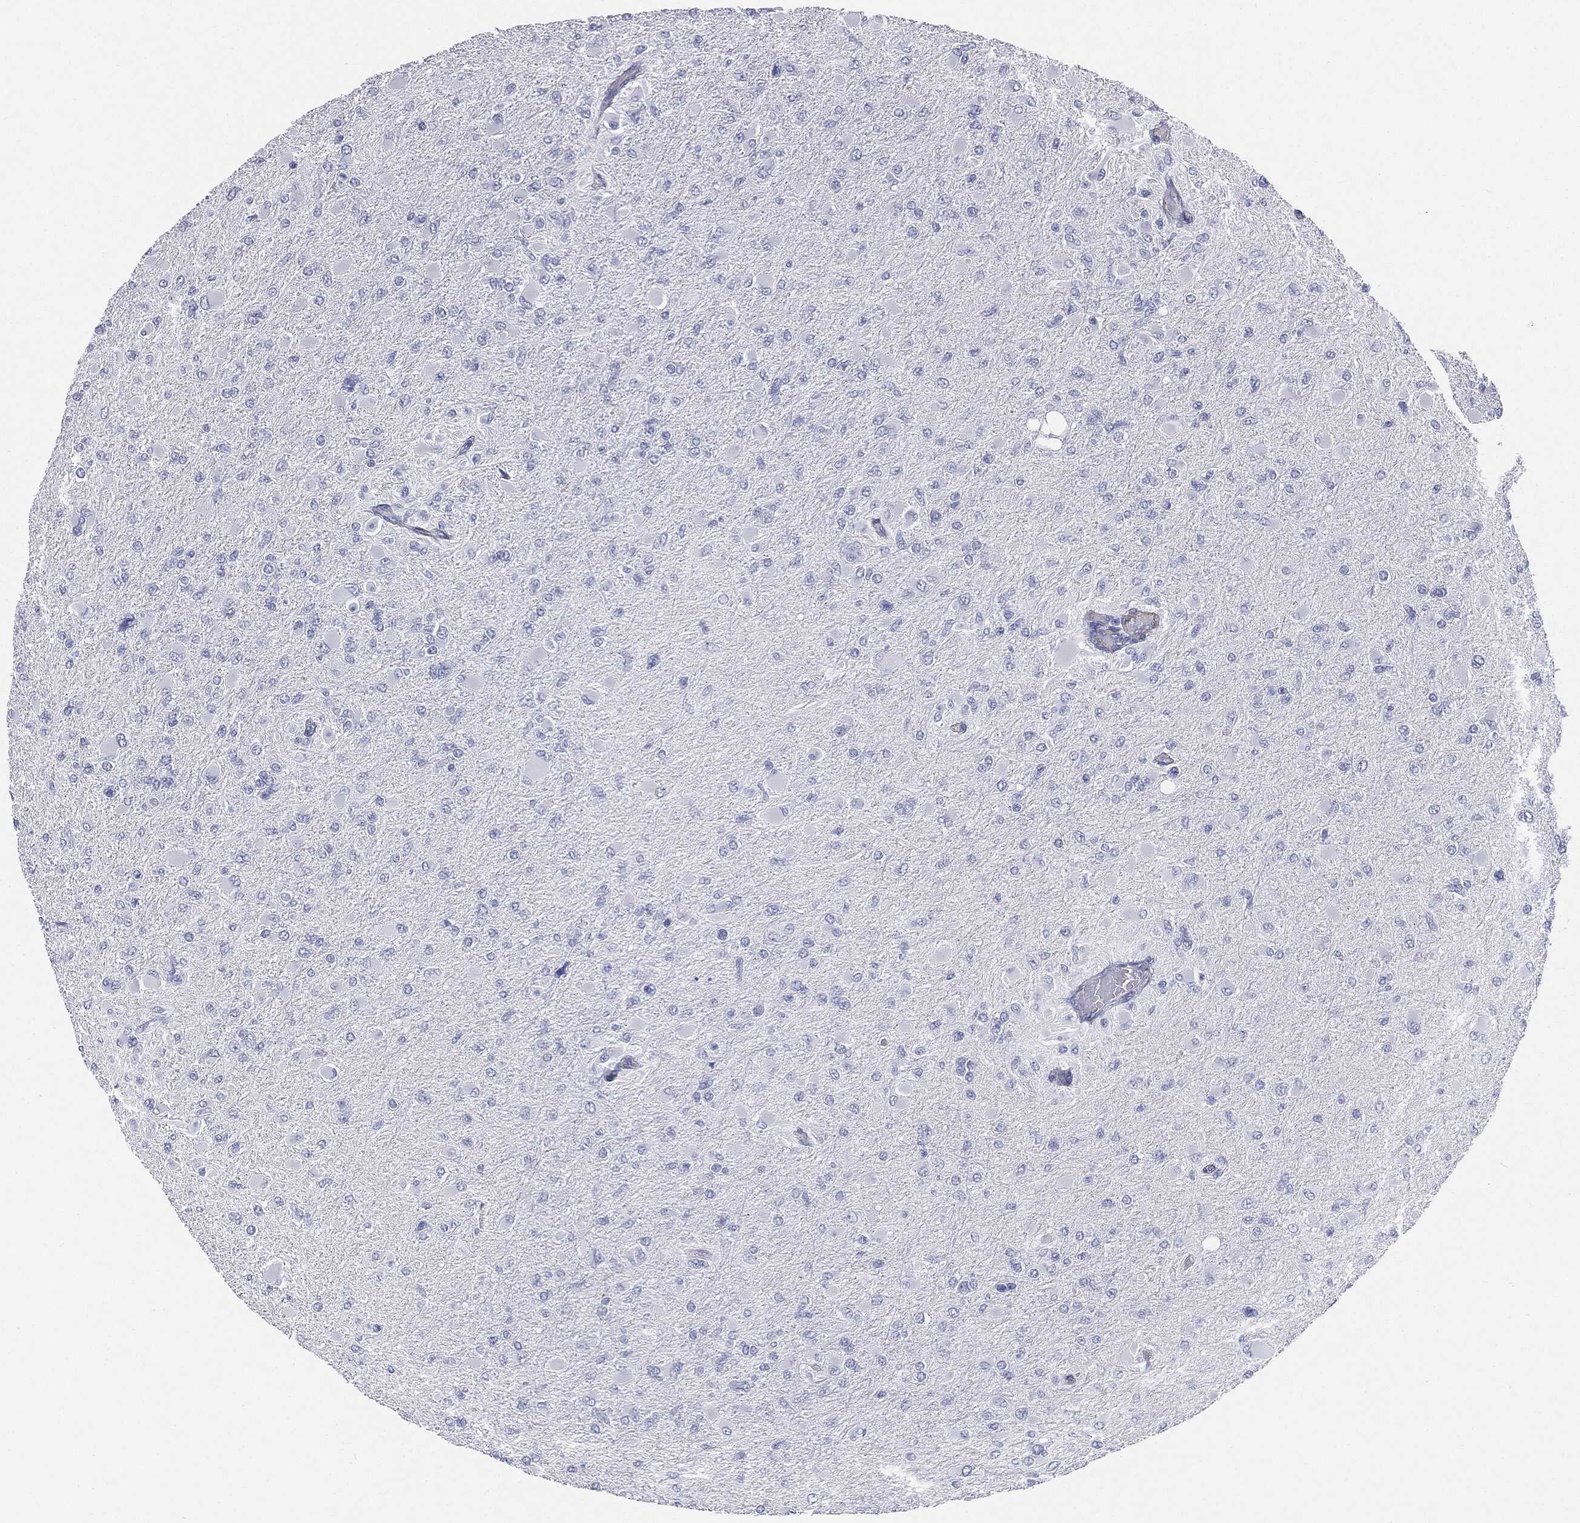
{"staining": {"intensity": "negative", "quantity": "none", "location": "none"}, "tissue": "glioma", "cell_type": "Tumor cells", "image_type": "cancer", "snomed": [{"axis": "morphology", "description": "Glioma, malignant, High grade"}, {"axis": "topography", "description": "Cerebral cortex"}], "caption": "Immunohistochemistry (IHC) of human malignant glioma (high-grade) exhibits no positivity in tumor cells.", "gene": "MUC5AC", "patient": {"sex": "female", "age": 36}}